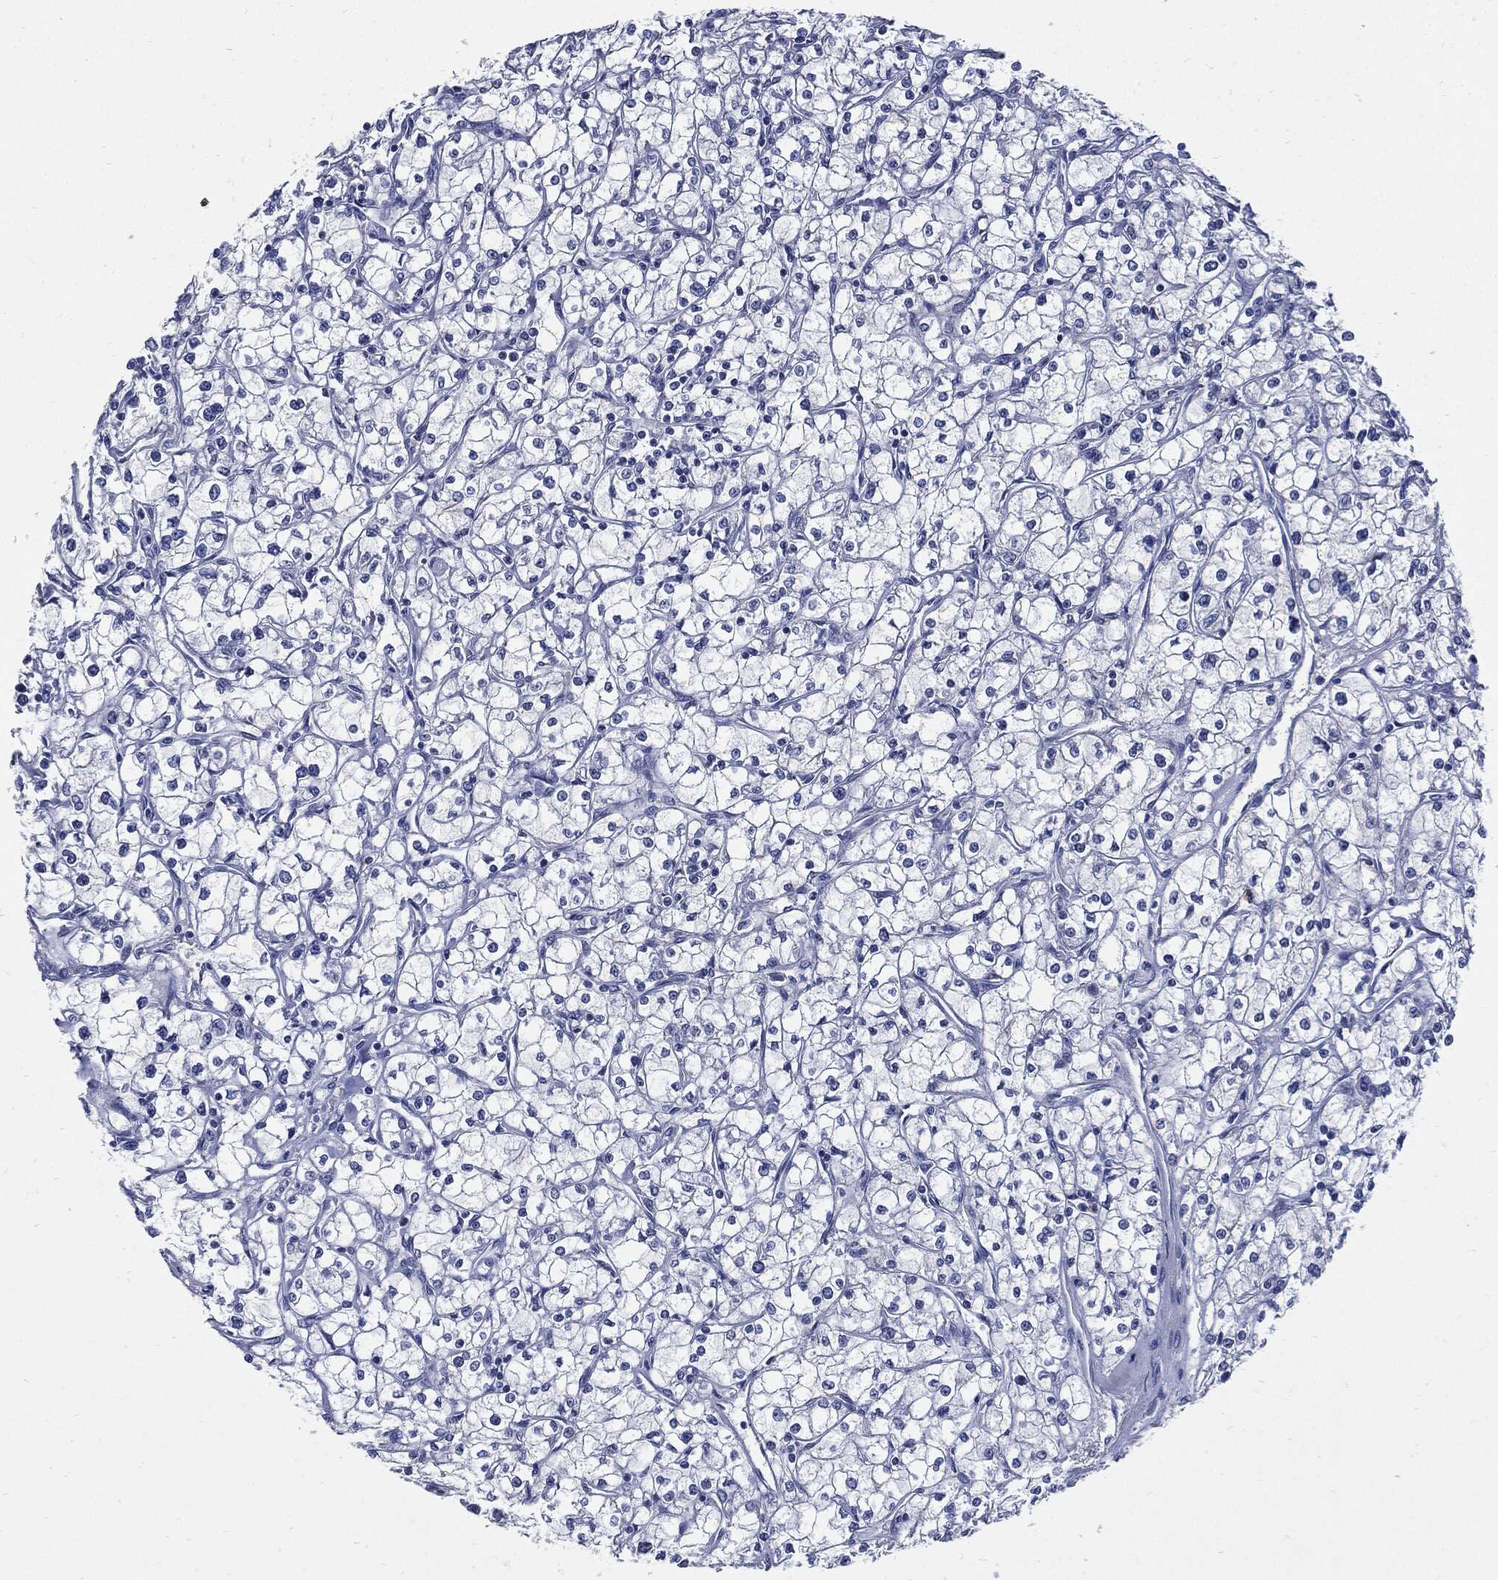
{"staining": {"intensity": "negative", "quantity": "none", "location": "none"}, "tissue": "renal cancer", "cell_type": "Tumor cells", "image_type": "cancer", "snomed": [{"axis": "morphology", "description": "Adenocarcinoma, NOS"}, {"axis": "topography", "description": "Kidney"}], "caption": "An immunohistochemistry micrograph of renal adenocarcinoma is shown. There is no staining in tumor cells of renal adenocarcinoma.", "gene": "CPE", "patient": {"sex": "male", "age": 67}}